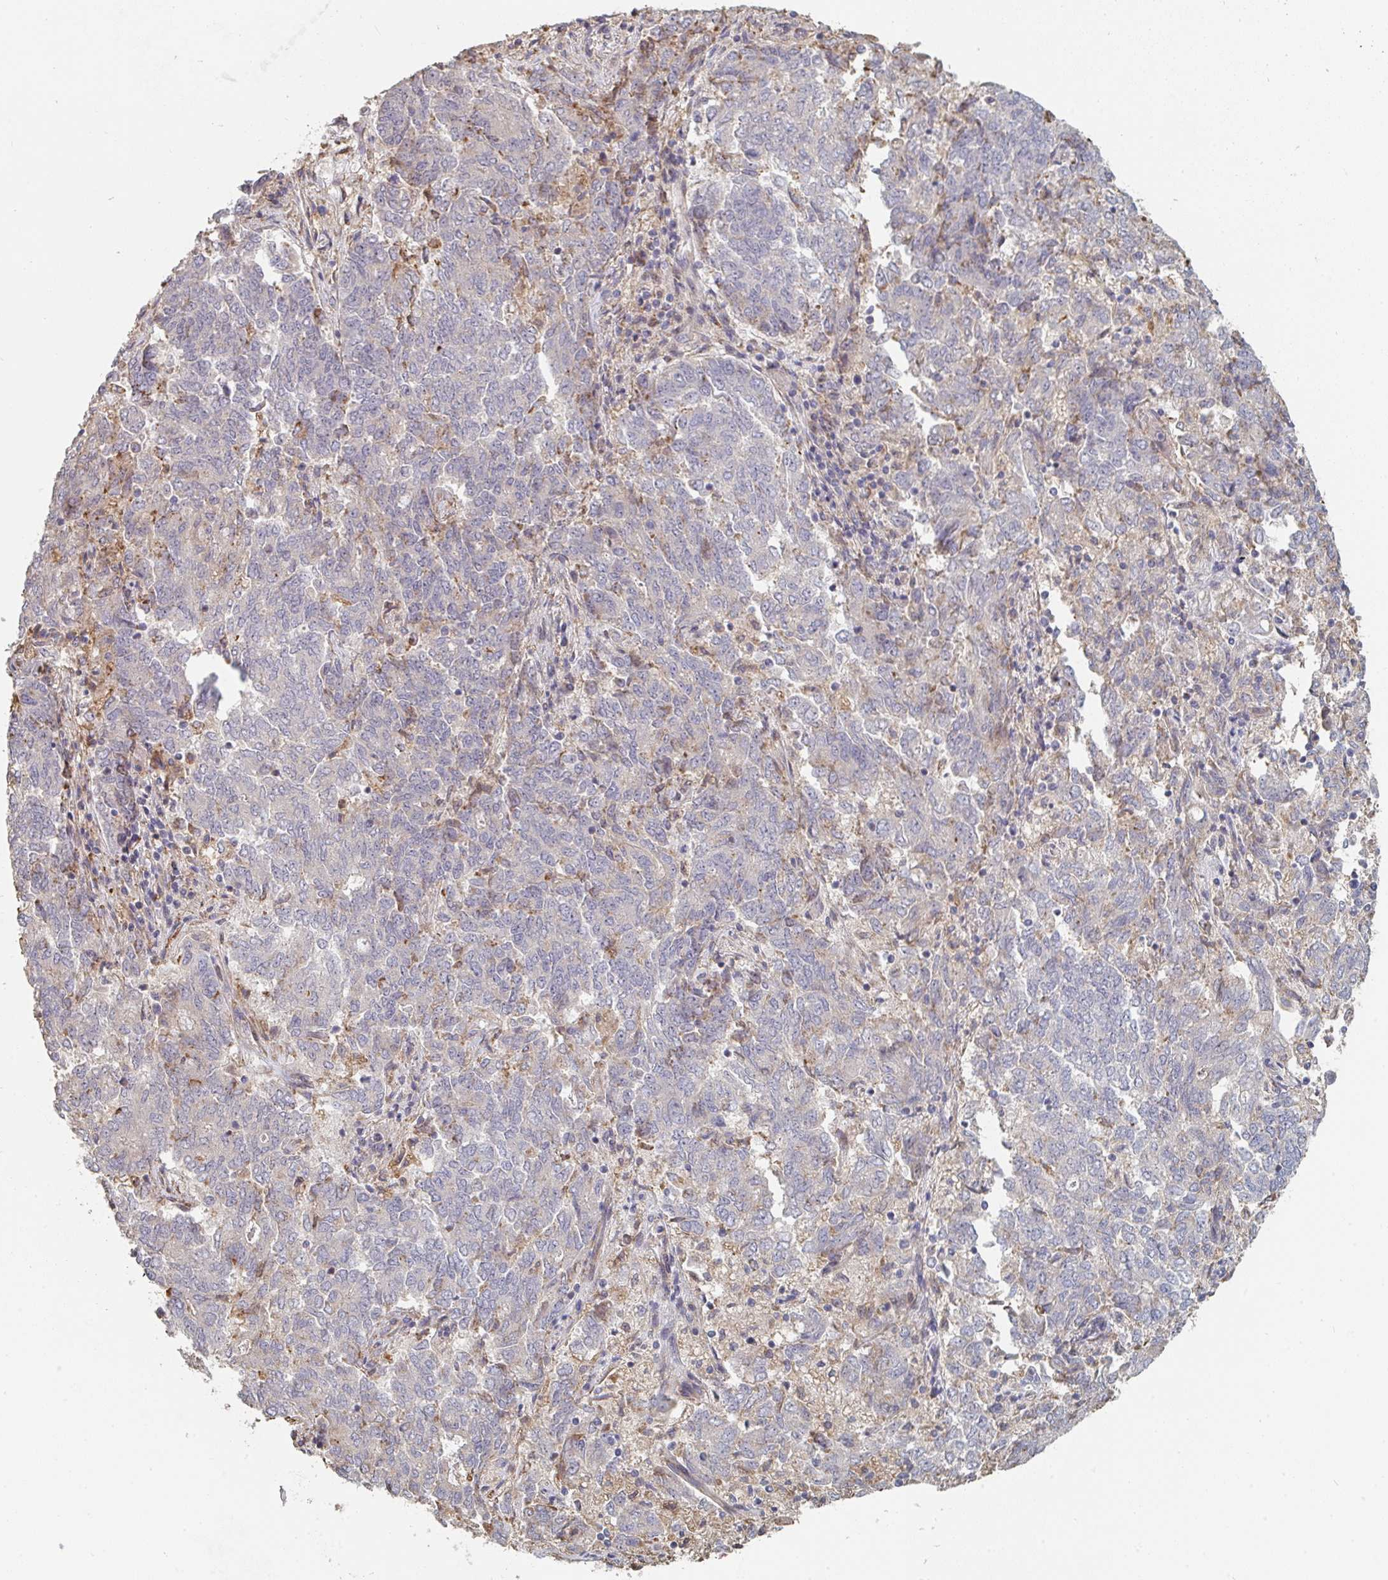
{"staining": {"intensity": "negative", "quantity": "none", "location": "none"}, "tissue": "endometrial cancer", "cell_type": "Tumor cells", "image_type": "cancer", "snomed": [{"axis": "morphology", "description": "Adenocarcinoma, NOS"}, {"axis": "topography", "description": "Endometrium"}], "caption": "Tumor cells are negative for brown protein staining in endometrial cancer.", "gene": "PTEN", "patient": {"sex": "female", "age": 80}}